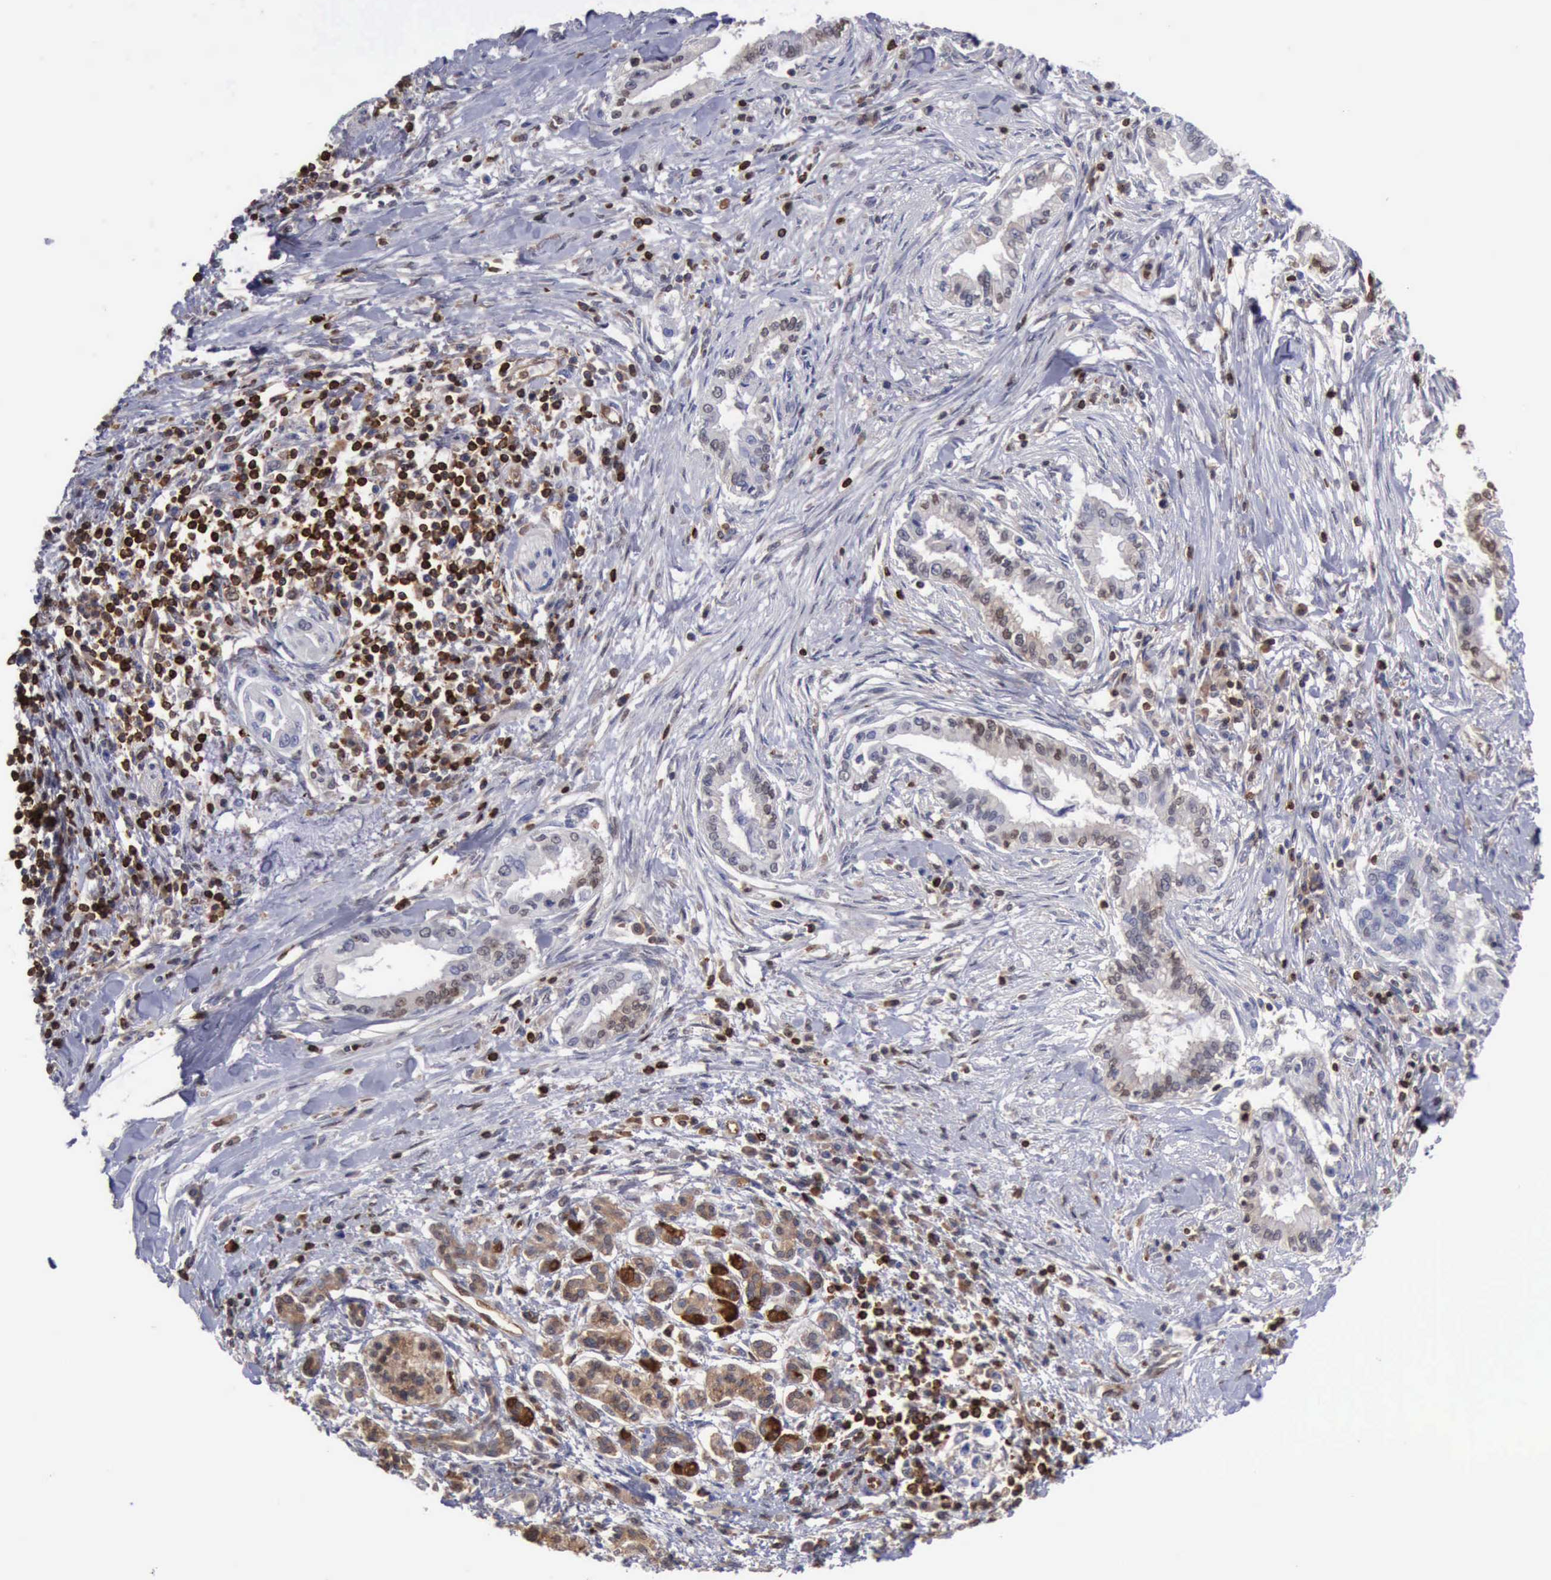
{"staining": {"intensity": "weak", "quantity": "25%-75%", "location": "cytoplasmic/membranous,nuclear"}, "tissue": "pancreatic cancer", "cell_type": "Tumor cells", "image_type": "cancer", "snomed": [{"axis": "morphology", "description": "Adenocarcinoma, NOS"}, {"axis": "topography", "description": "Pancreas"}], "caption": "An image of human pancreatic cancer stained for a protein shows weak cytoplasmic/membranous and nuclear brown staining in tumor cells.", "gene": "PDCD4", "patient": {"sex": "female", "age": 64}}